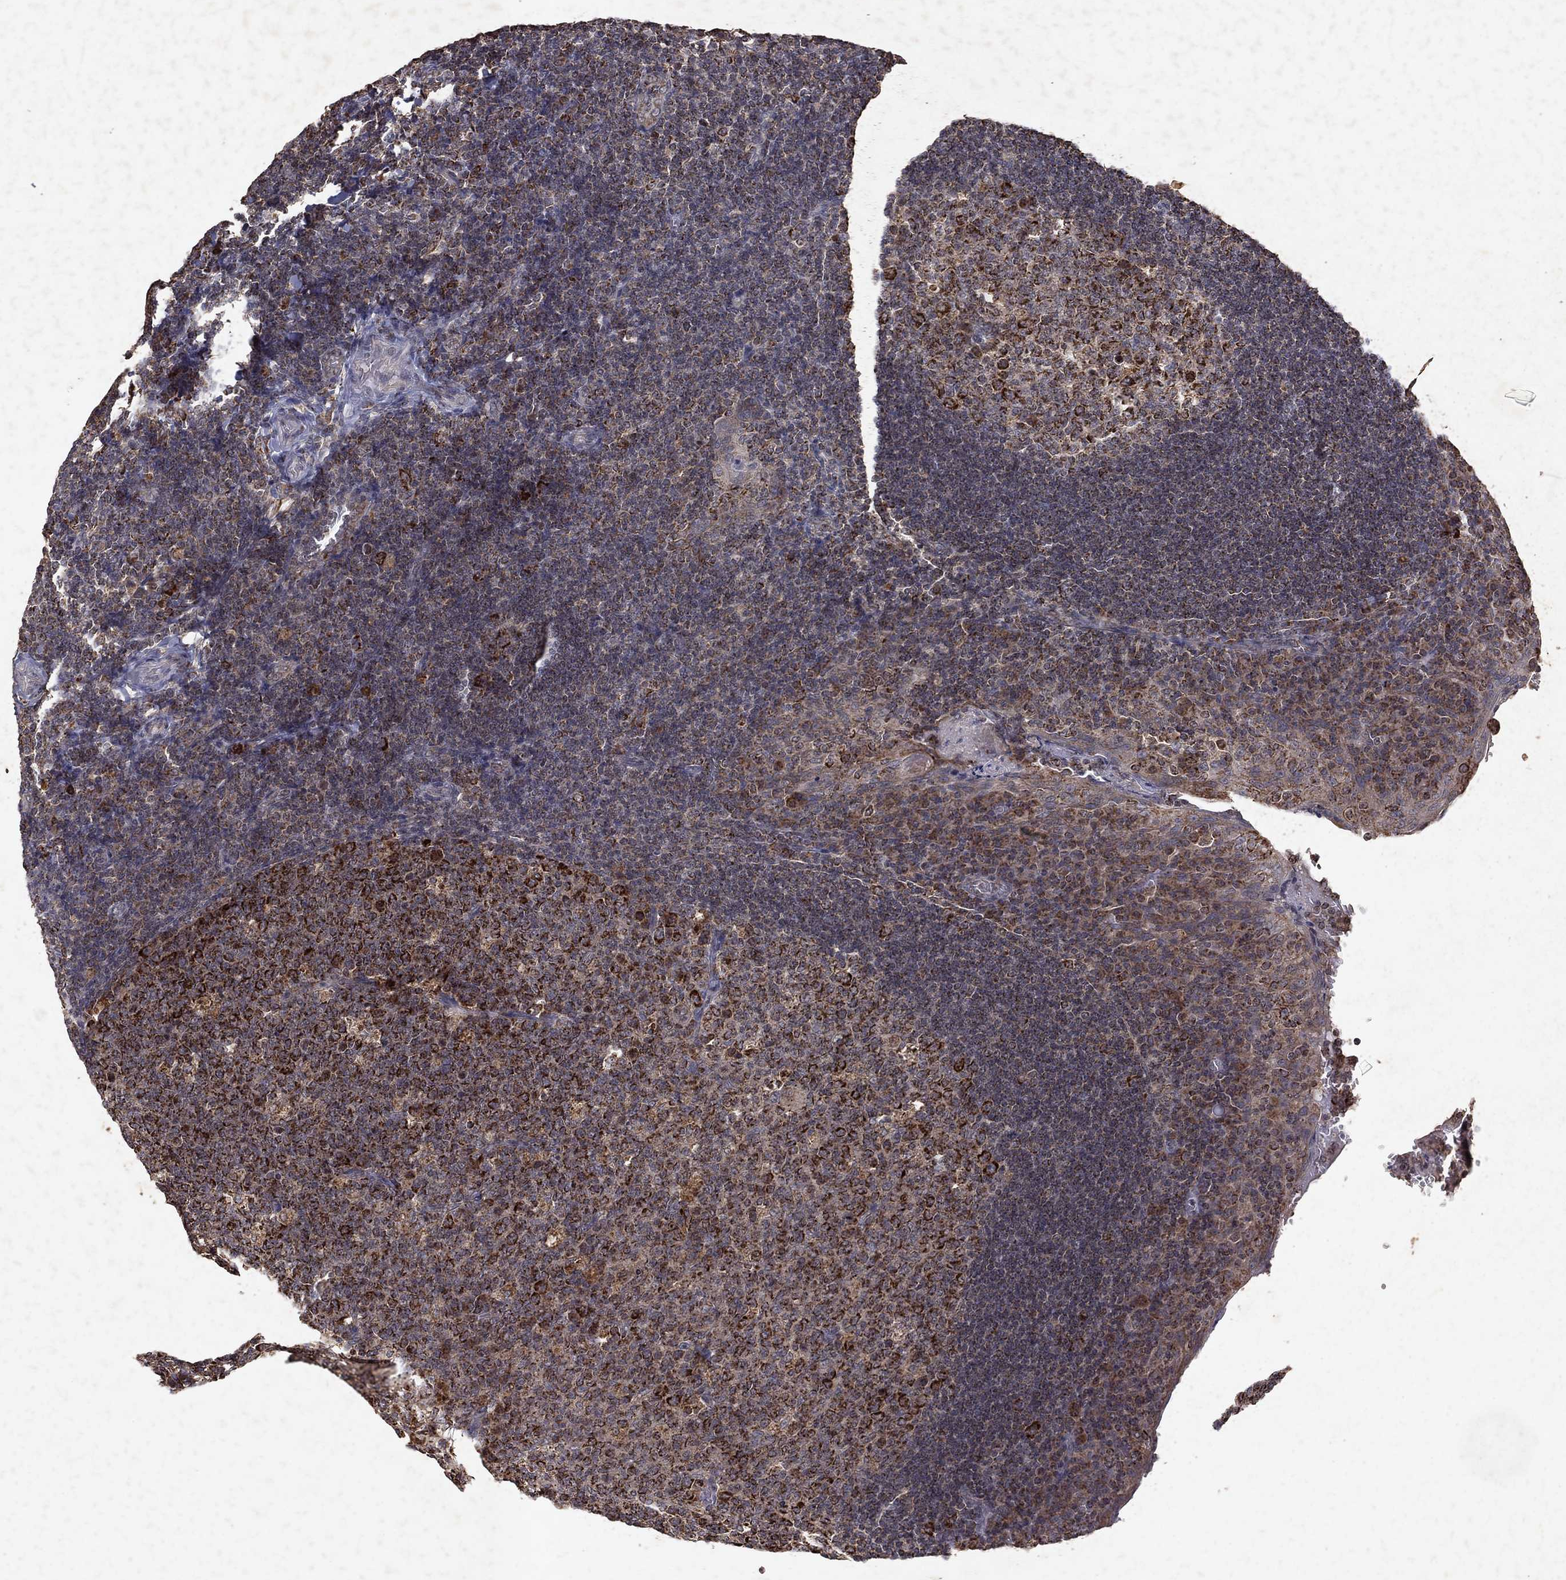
{"staining": {"intensity": "strong", "quantity": ">75%", "location": "cytoplasmic/membranous"}, "tissue": "tonsil", "cell_type": "Germinal center cells", "image_type": "normal", "snomed": [{"axis": "morphology", "description": "Normal tissue, NOS"}, {"axis": "topography", "description": "Tonsil"}], "caption": "Brown immunohistochemical staining in unremarkable human tonsil shows strong cytoplasmic/membranous expression in about >75% of germinal center cells. The staining is performed using DAB brown chromogen to label protein expression. The nuclei are counter-stained blue using hematoxylin.", "gene": "PYROXD2", "patient": {"sex": "male", "age": 17}}